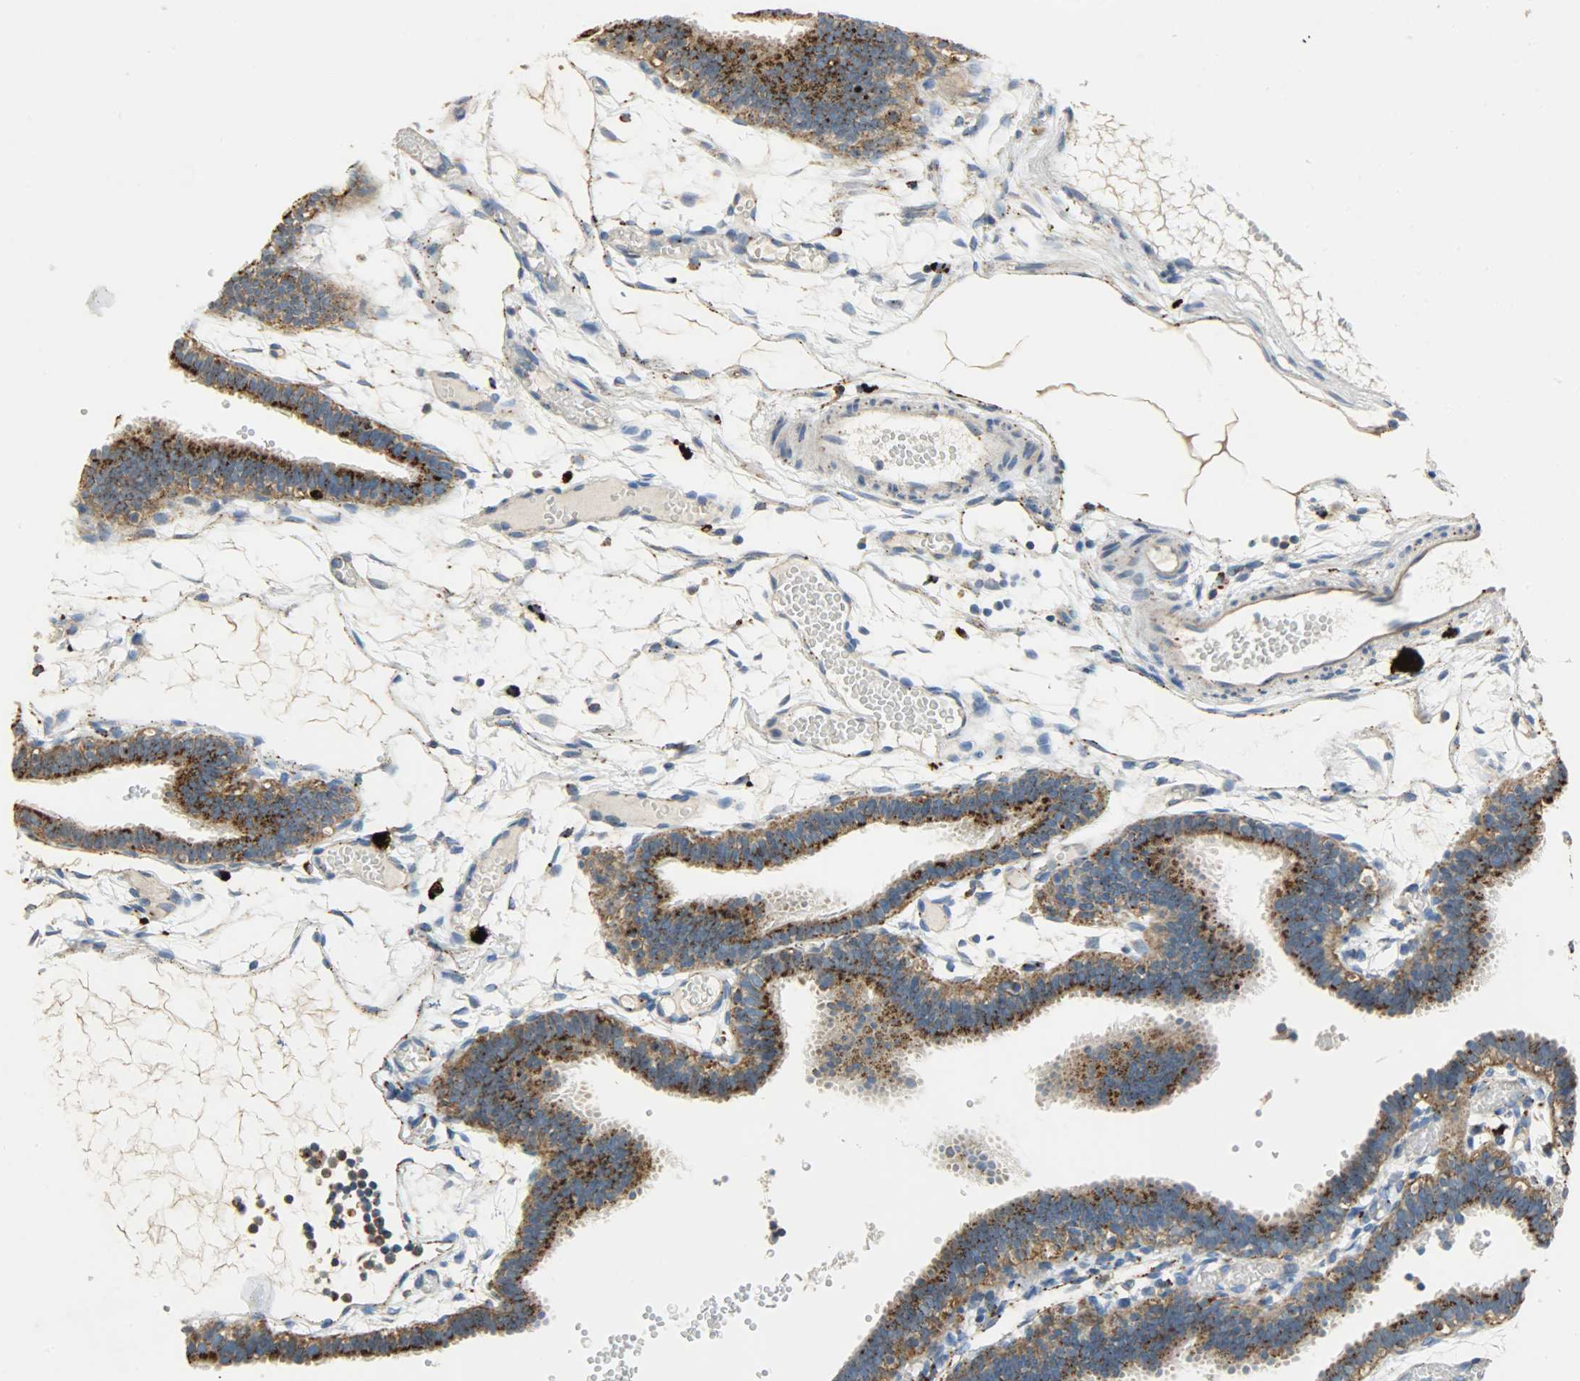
{"staining": {"intensity": "moderate", "quantity": ">75%", "location": "cytoplasmic/membranous"}, "tissue": "fallopian tube", "cell_type": "Glandular cells", "image_type": "normal", "snomed": [{"axis": "morphology", "description": "Normal tissue, NOS"}, {"axis": "topography", "description": "Fallopian tube"}], "caption": "Human fallopian tube stained for a protein (brown) displays moderate cytoplasmic/membranous positive staining in approximately >75% of glandular cells.", "gene": "ASAH1", "patient": {"sex": "female", "age": 29}}